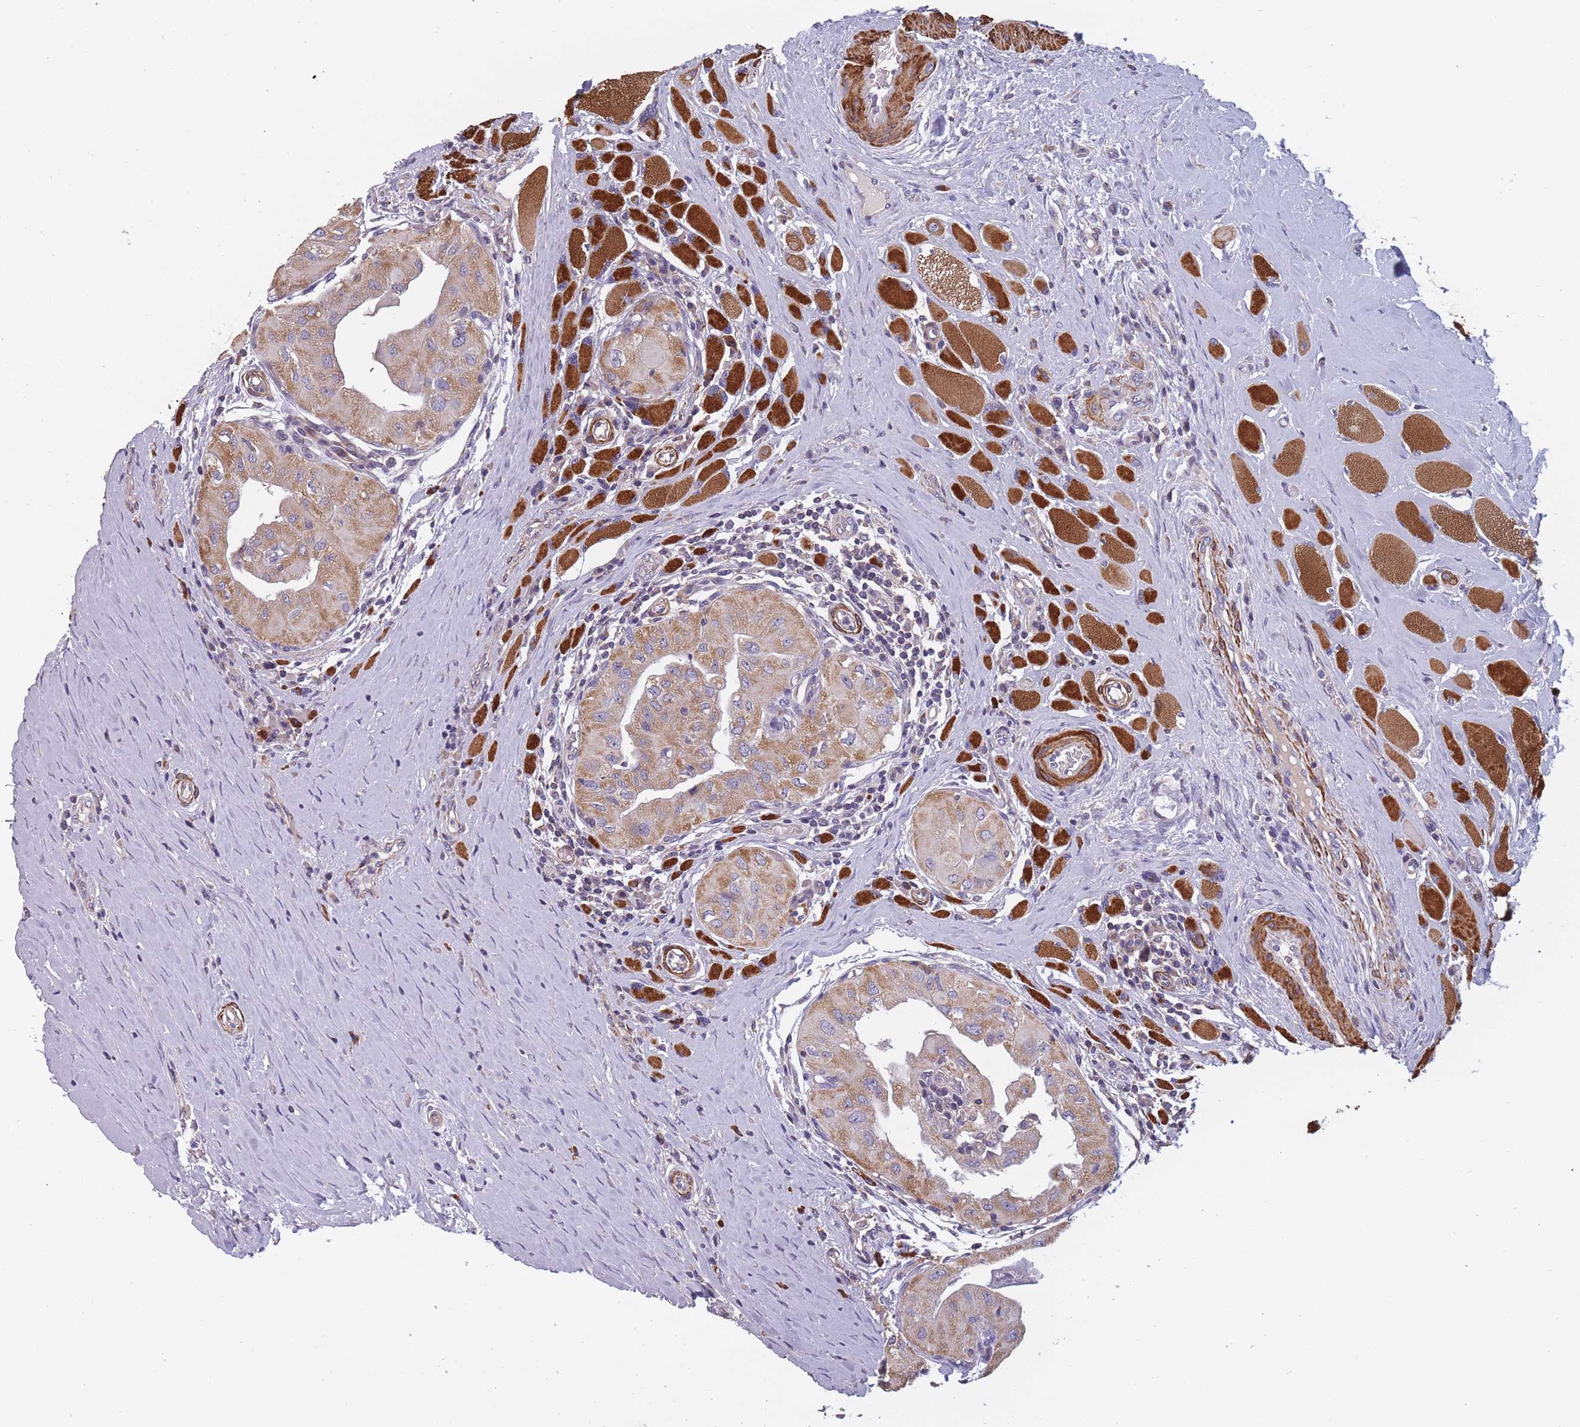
{"staining": {"intensity": "moderate", "quantity": ">75%", "location": "cytoplasmic/membranous"}, "tissue": "thyroid cancer", "cell_type": "Tumor cells", "image_type": "cancer", "snomed": [{"axis": "morphology", "description": "Papillary adenocarcinoma, NOS"}, {"axis": "topography", "description": "Thyroid gland"}], "caption": "About >75% of tumor cells in human thyroid papillary adenocarcinoma show moderate cytoplasmic/membranous protein expression as visualized by brown immunohistochemical staining.", "gene": "TOMM40L", "patient": {"sex": "female", "age": 59}}